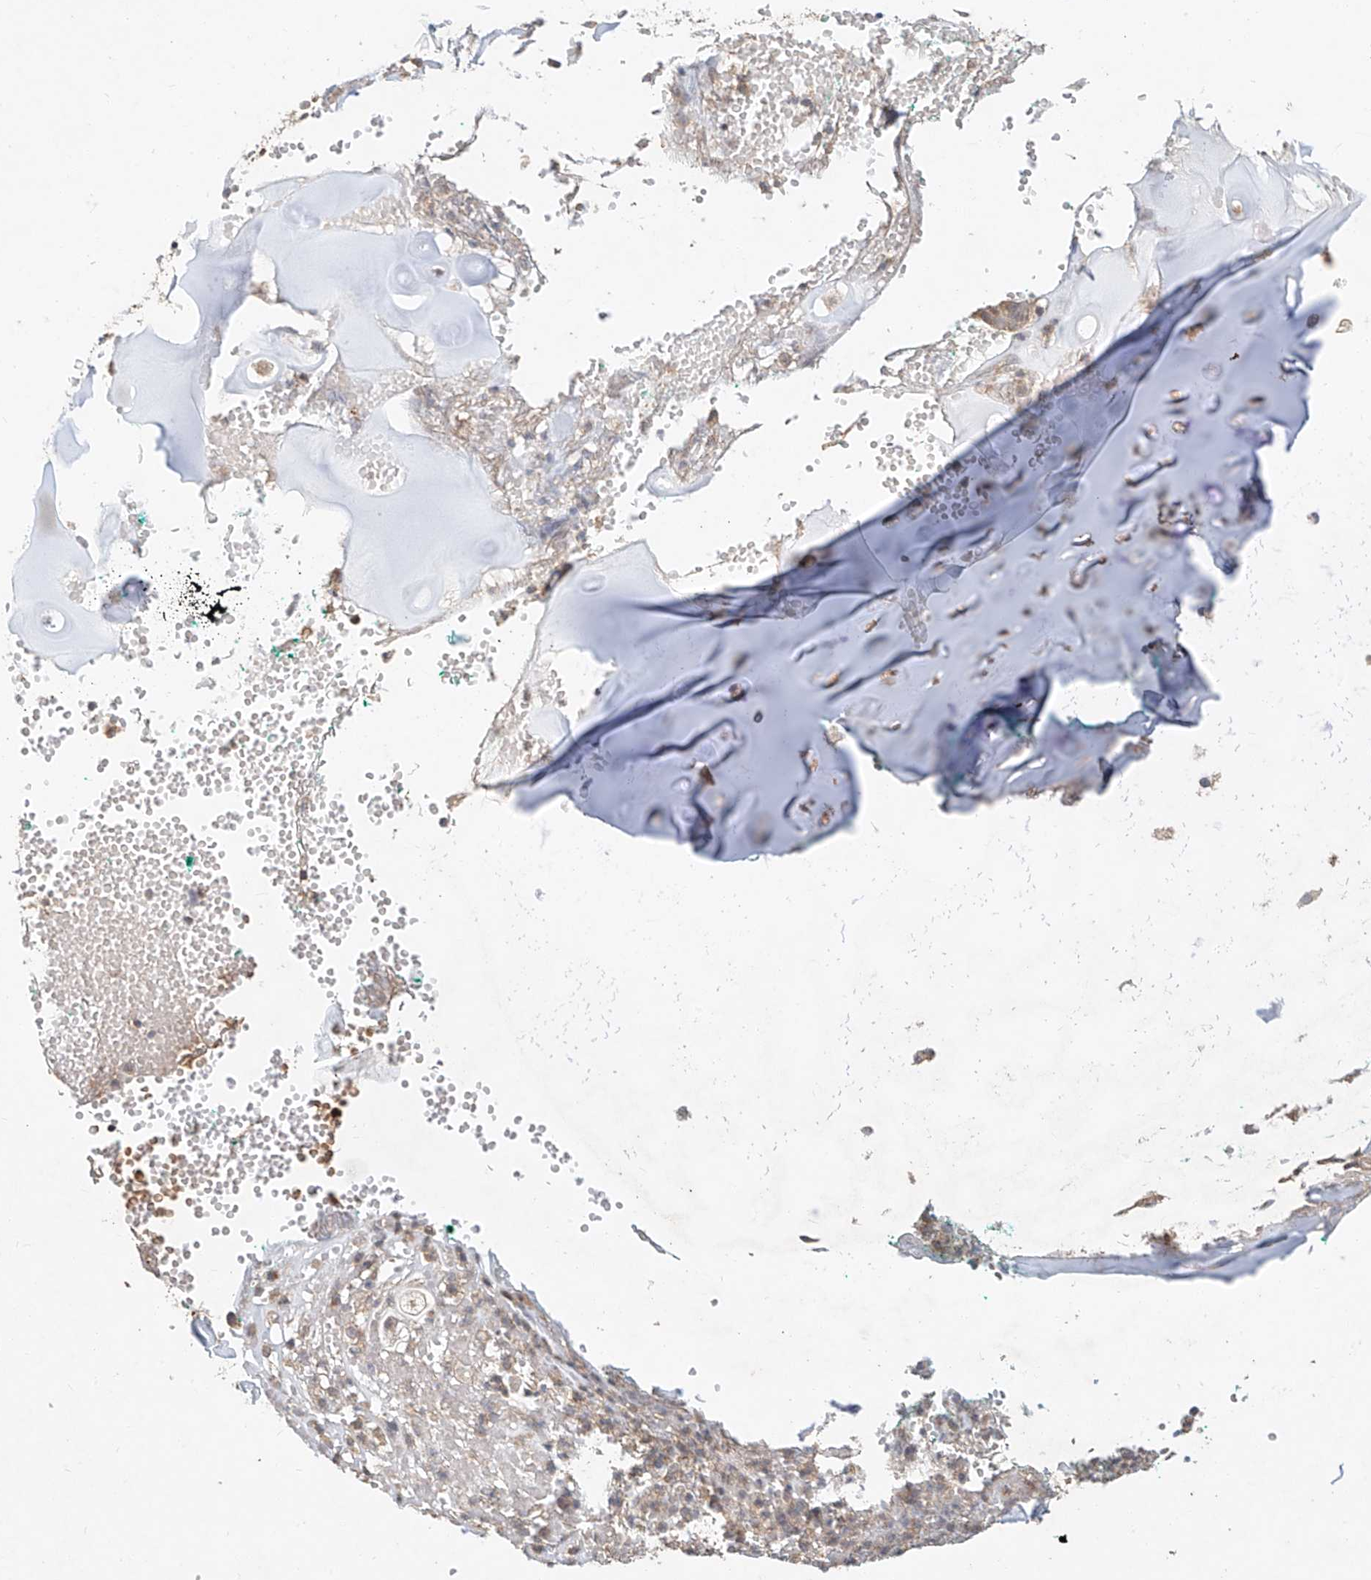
{"staining": {"intensity": "moderate", "quantity": "25%-75%", "location": "cytoplasmic/membranous"}, "tissue": "soft tissue", "cell_type": "Chondrocytes", "image_type": "normal", "snomed": [{"axis": "morphology", "description": "Normal tissue, NOS"}, {"axis": "morphology", "description": "Basal cell carcinoma"}, {"axis": "topography", "description": "Cartilage tissue"}, {"axis": "topography", "description": "Nasopharynx"}, {"axis": "topography", "description": "Oral tissue"}], "caption": "Chondrocytes show medium levels of moderate cytoplasmic/membranous expression in about 25%-75% of cells in normal human soft tissue.", "gene": "TMEM61", "patient": {"sex": "female", "age": 77}}